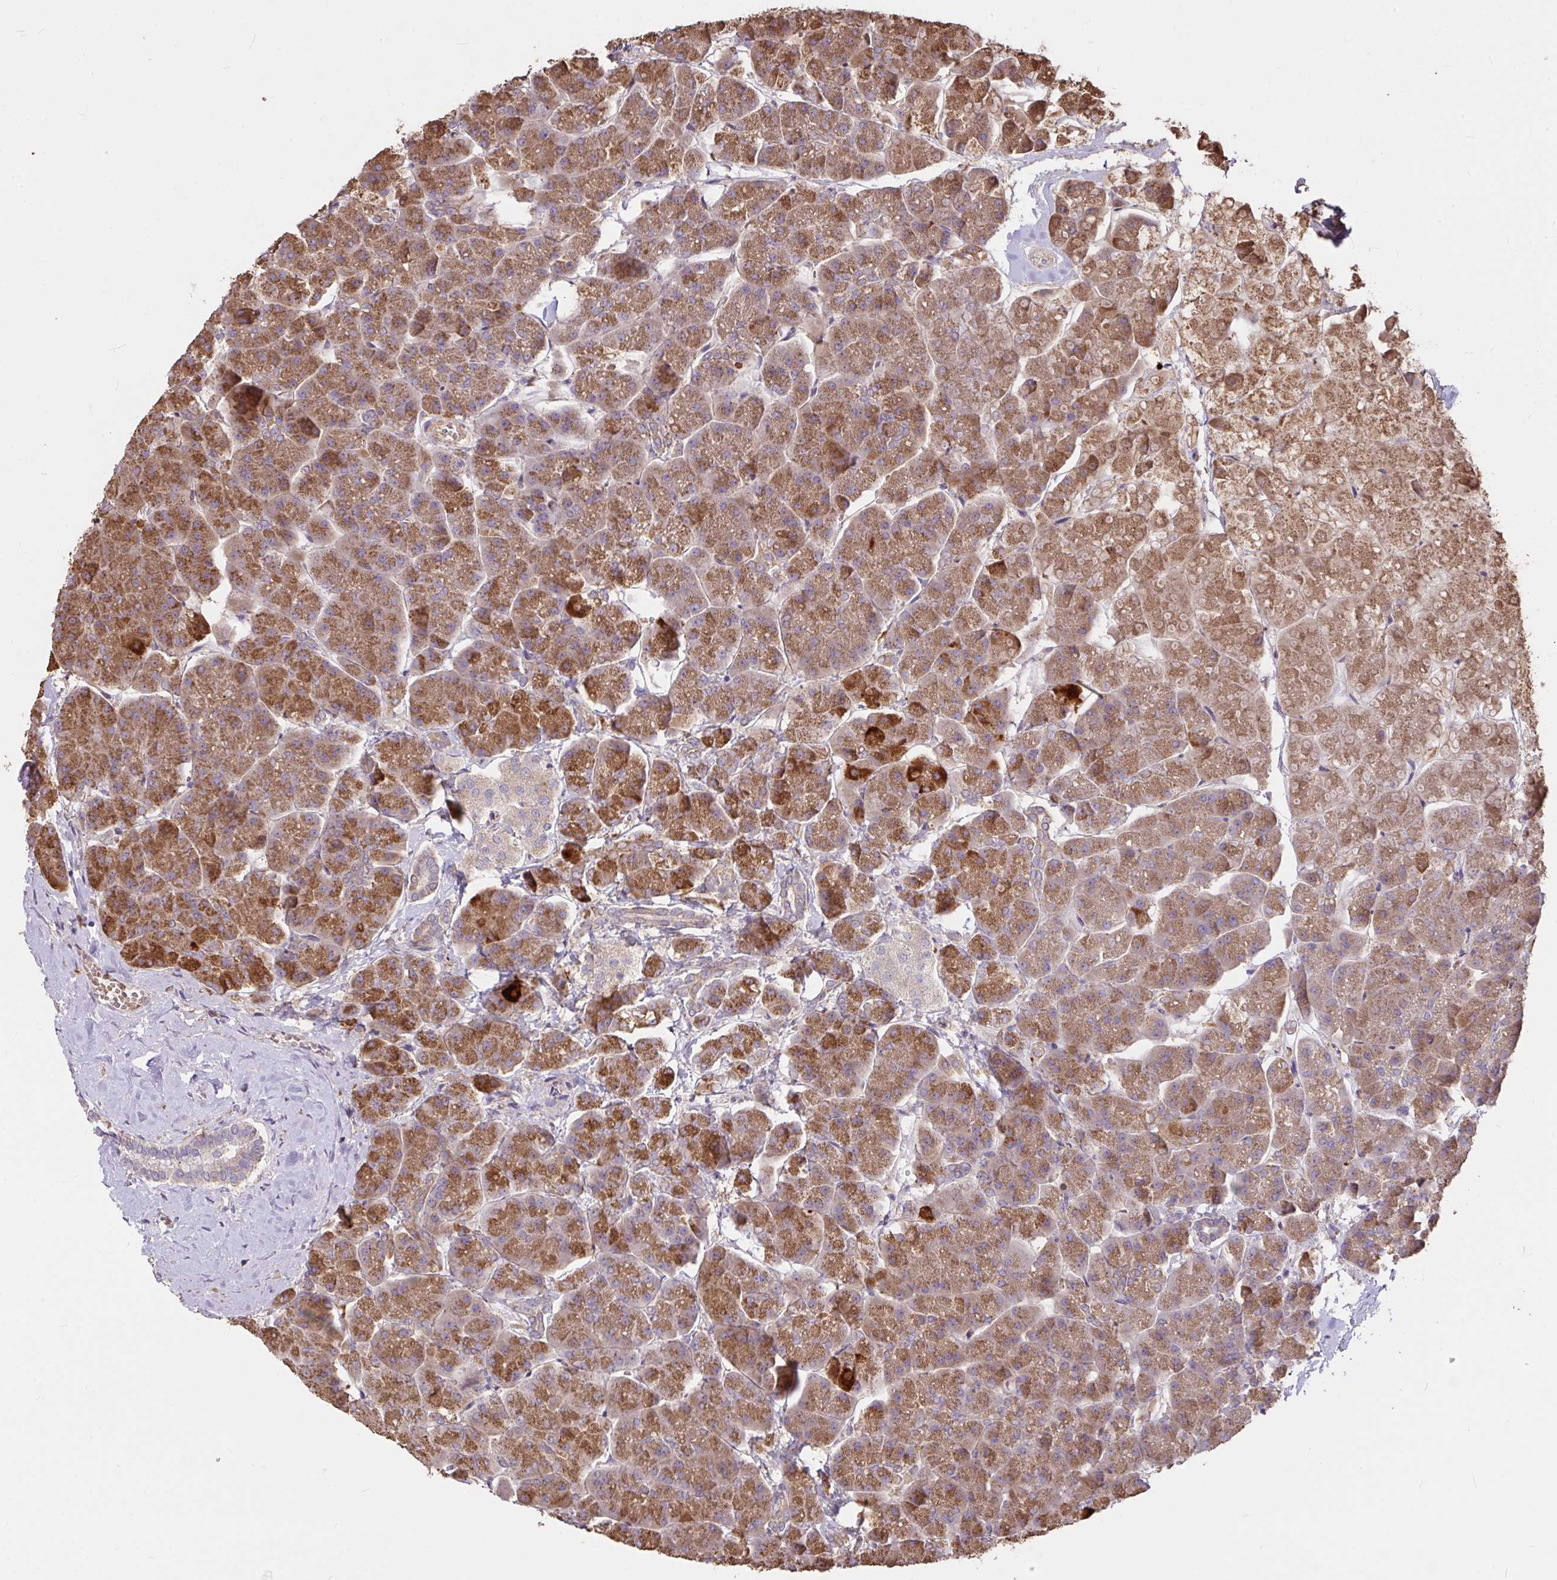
{"staining": {"intensity": "moderate", "quantity": ">75%", "location": "cytoplasmic/membranous"}, "tissue": "pancreas", "cell_type": "Exocrine glandular cells", "image_type": "normal", "snomed": [{"axis": "morphology", "description": "Normal tissue, NOS"}, {"axis": "topography", "description": "Pancreas"}, {"axis": "topography", "description": "Peripheral nerve tissue"}], "caption": "The image reveals a brown stain indicating the presence of a protein in the cytoplasmic/membranous of exocrine glandular cells in pancreas. The protein of interest is stained brown, and the nuclei are stained in blue (DAB (3,3'-diaminobenzidine) IHC with brightfield microscopy, high magnification).", "gene": "FCER1A", "patient": {"sex": "male", "age": 54}}